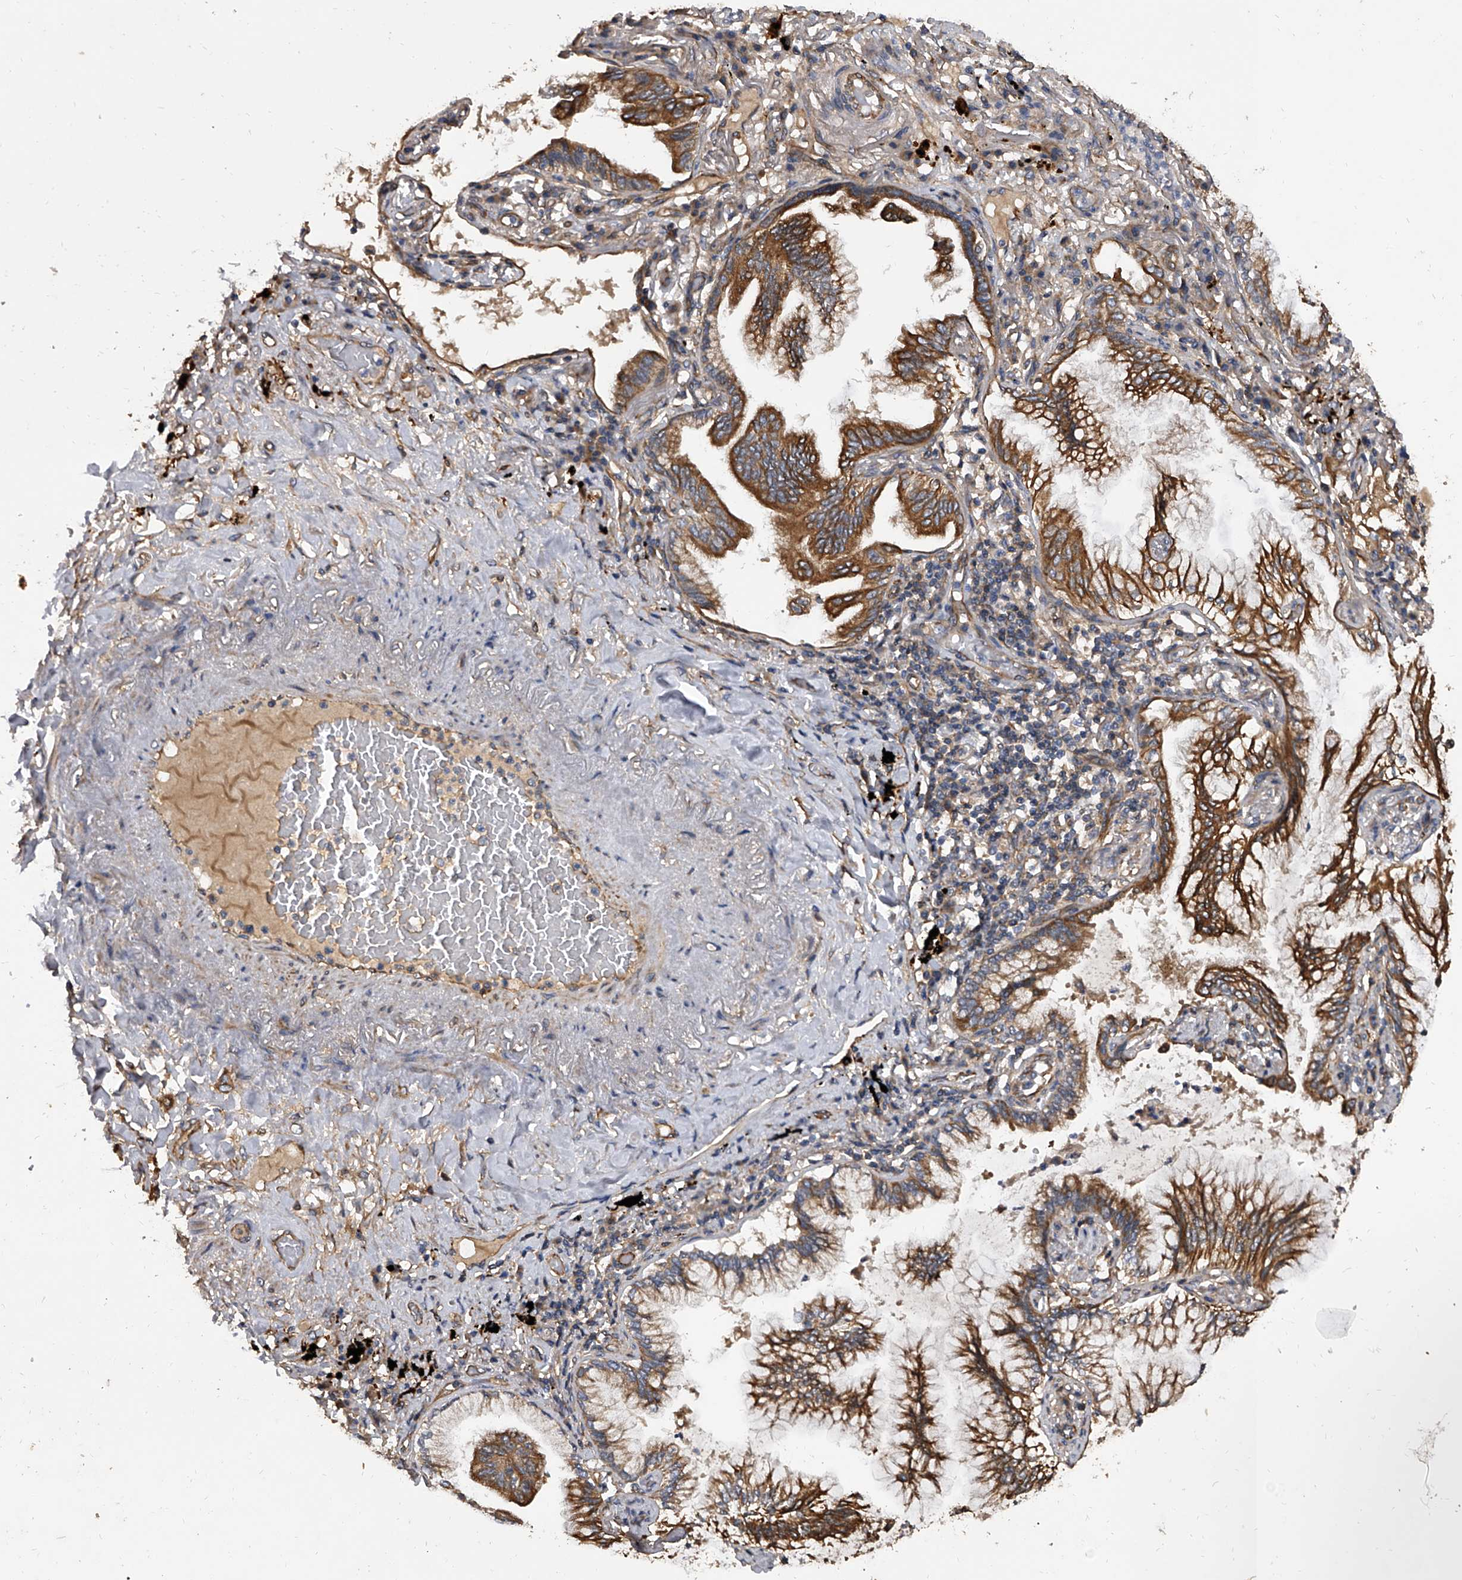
{"staining": {"intensity": "moderate", "quantity": ">75%", "location": "cytoplasmic/membranous"}, "tissue": "lung cancer", "cell_type": "Tumor cells", "image_type": "cancer", "snomed": [{"axis": "morphology", "description": "Adenocarcinoma, NOS"}, {"axis": "topography", "description": "Lung"}], "caption": "Human lung cancer stained with a protein marker demonstrates moderate staining in tumor cells.", "gene": "EXOC4", "patient": {"sex": "female", "age": 70}}